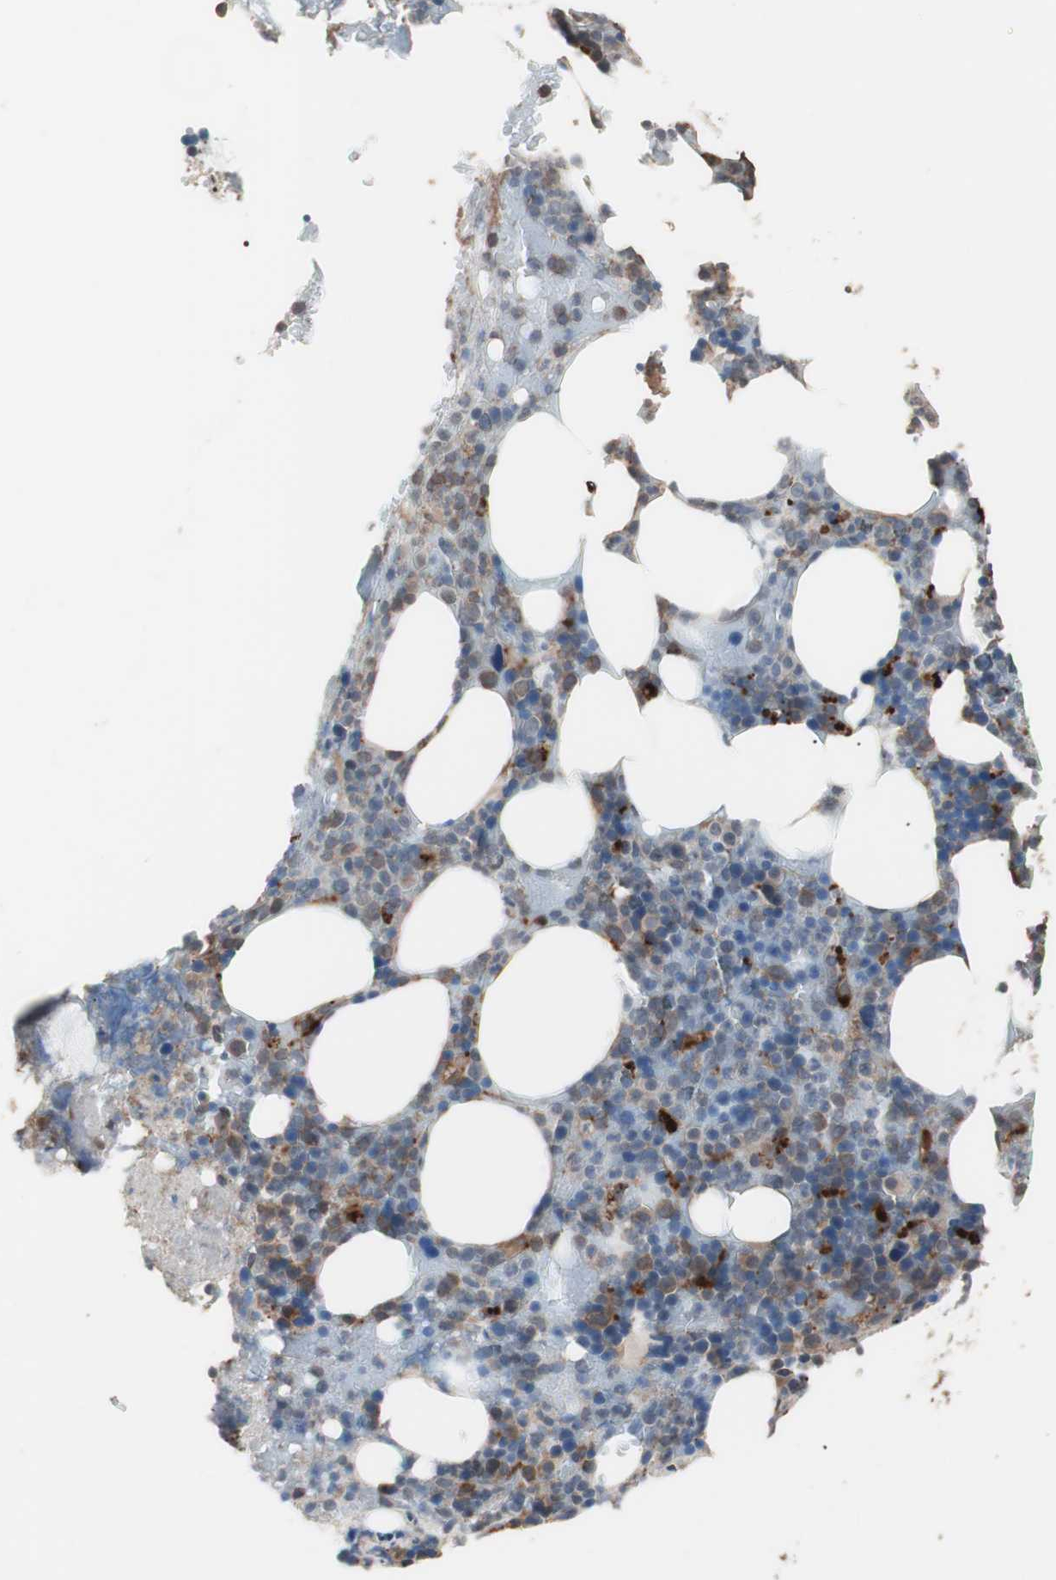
{"staining": {"intensity": "strong", "quantity": "25%-75%", "location": "cytoplasmic/membranous,nuclear"}, "tissue": "bone marrow", "cell_type": "Hematopoietic cells", "image_type": "normal", "snomed": [{"axis": "morphology", "description": "Normal tissue, NOS"}, {"axis": "topography", "description": "Bone marrow"}], "caption": "Immunohistochemistry (IHC) histopathology image of unremarkable bone marrow stained for a protein (brown), which exhibits high levels of strong cytoplasmic/membranous,nuclear expression in approximately 25%-75% of hematopoietic cells.", "gene": "CCT3", "patient": {"sex": "female", "age": 66}}